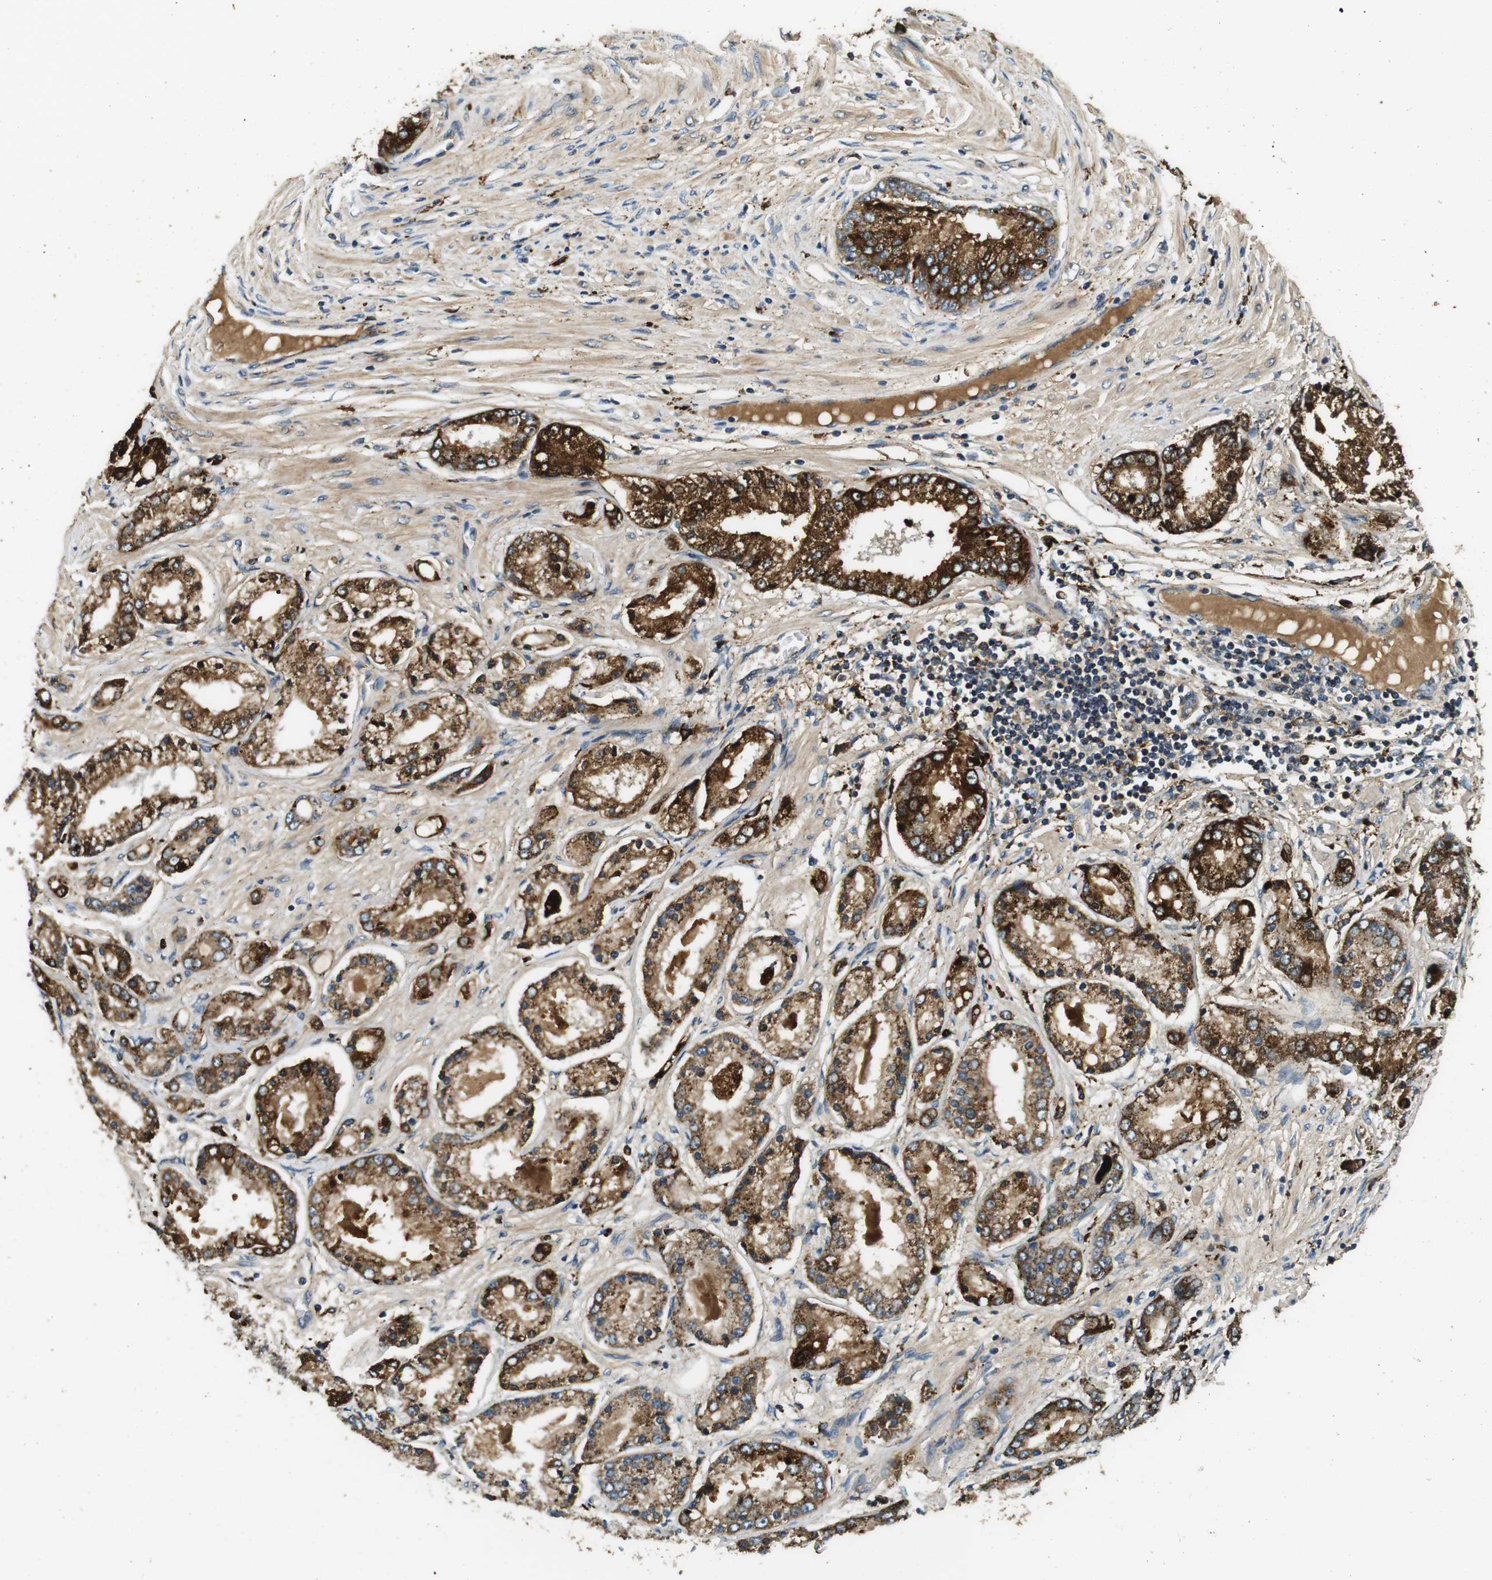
{"staining": {"intensity": "strong", "quantity": ">75%", "location": "cytoplasmic/membranous"}, "tissue": "prostate cancer", "cell_type": "Tumor cells", "image_type": "cancer", "snomed": [{"axis": "morphology", "description": "Adenocarcinoma, High grade"}, {"axis": "topography", "description": "Prostate"}], "caption": "Immunohistochemical staining of human prostate cancer shows strong cytoplasmic/membranous protein expression in approximately >75% of tumor cells.", "gene": "TXNRD1", "patient": {"sex": "male", "age": 59}}